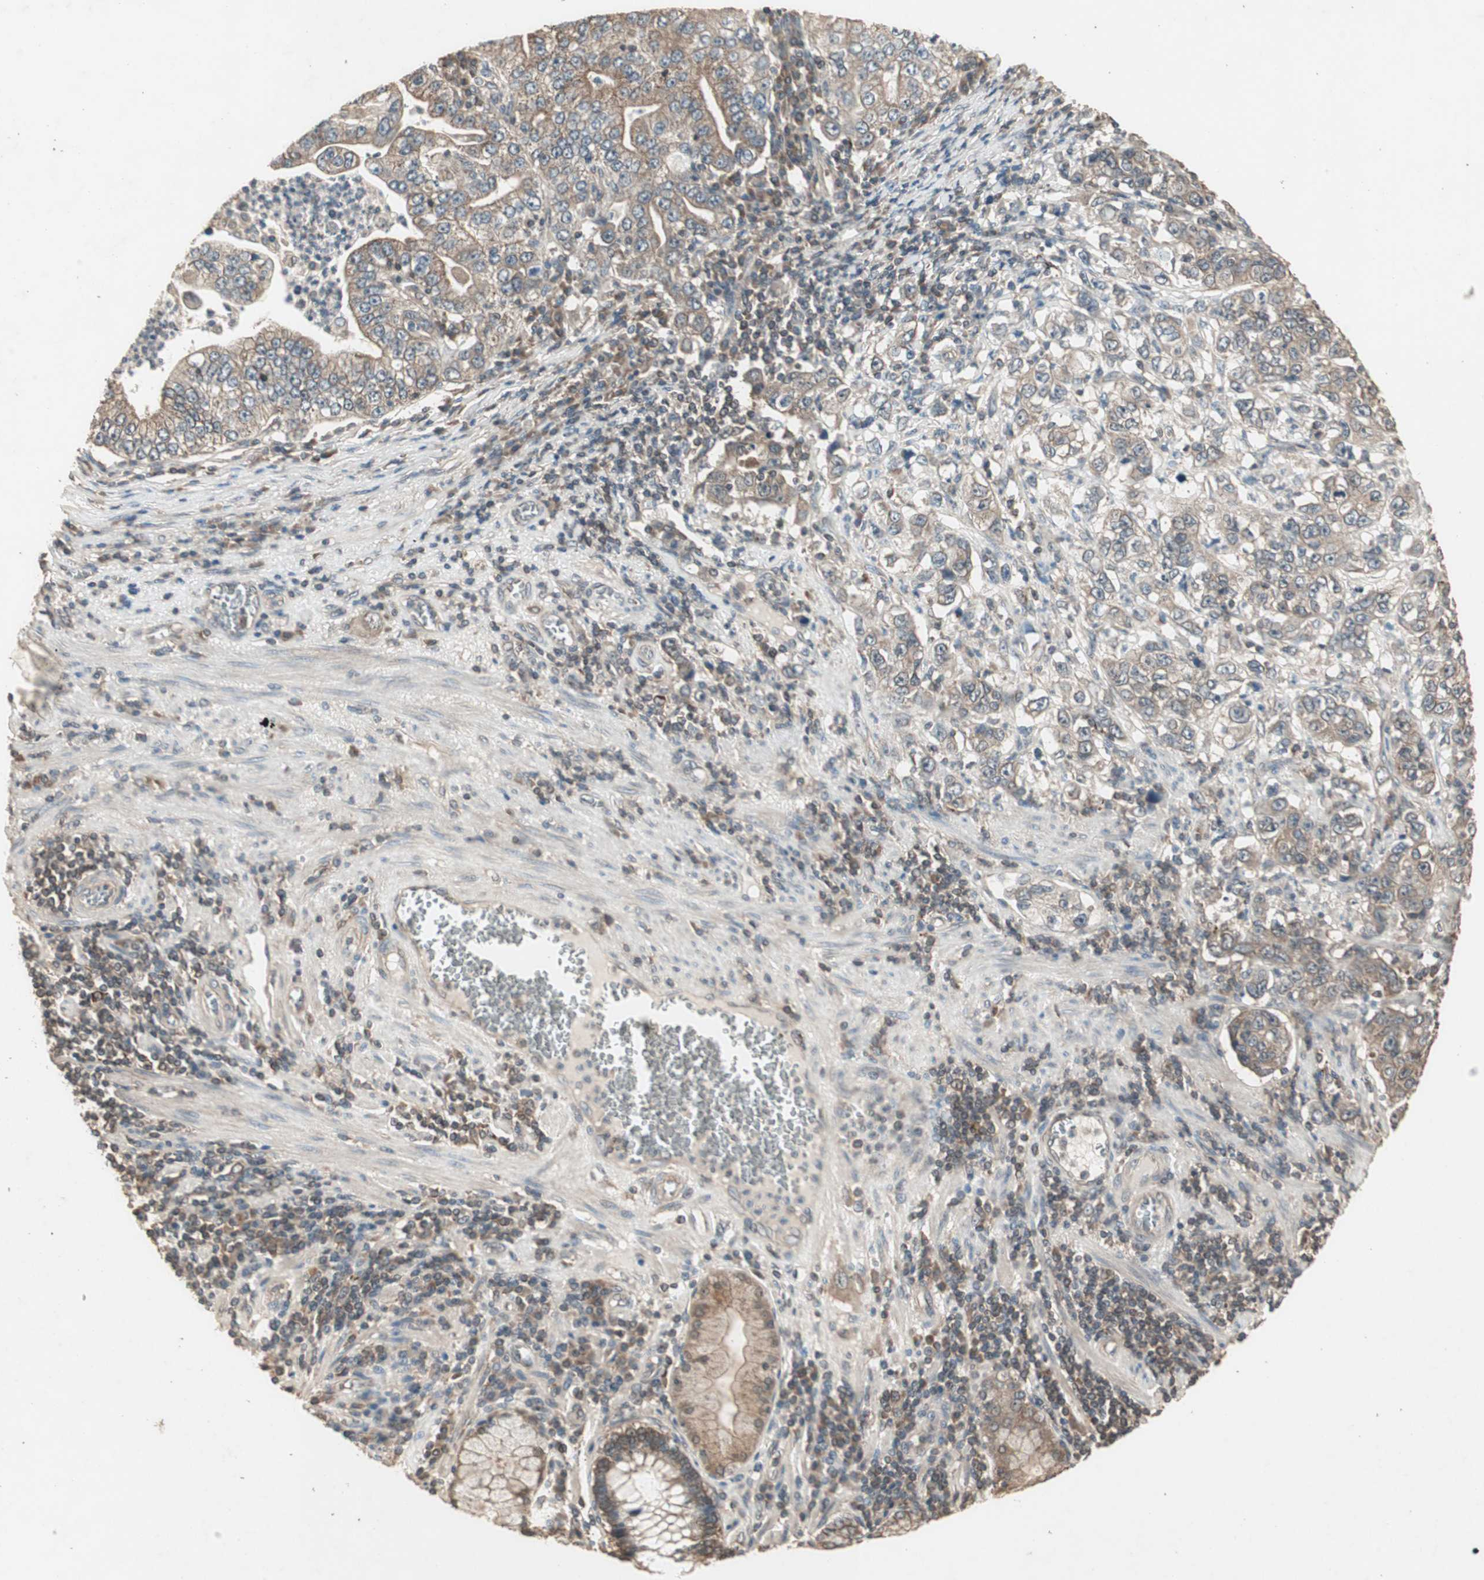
{"staining": {"intensity": "moderate", "quantity": ">75%", "location": "cytoplasmic/membranous"}, "tissue": "stomach cancer", "cell_type": "Tumor cells", "image_type": "cancer", "snomed": [{"axis": "morphology", "description": "Adenocarcinoma, NOS"}, {"axis": "topography", "description": "Stomach, lower"}], "caption": "Protein staining of adenocarcinoma (stomach) tissue shows moderate cytoplasmic/membranous positivity in about >75% of tumor cells. The protein is shown in brown color, while the nuclei are stained blue.", "gene": "UBAC1", "patient": {"sex": "female", "age": 72}}